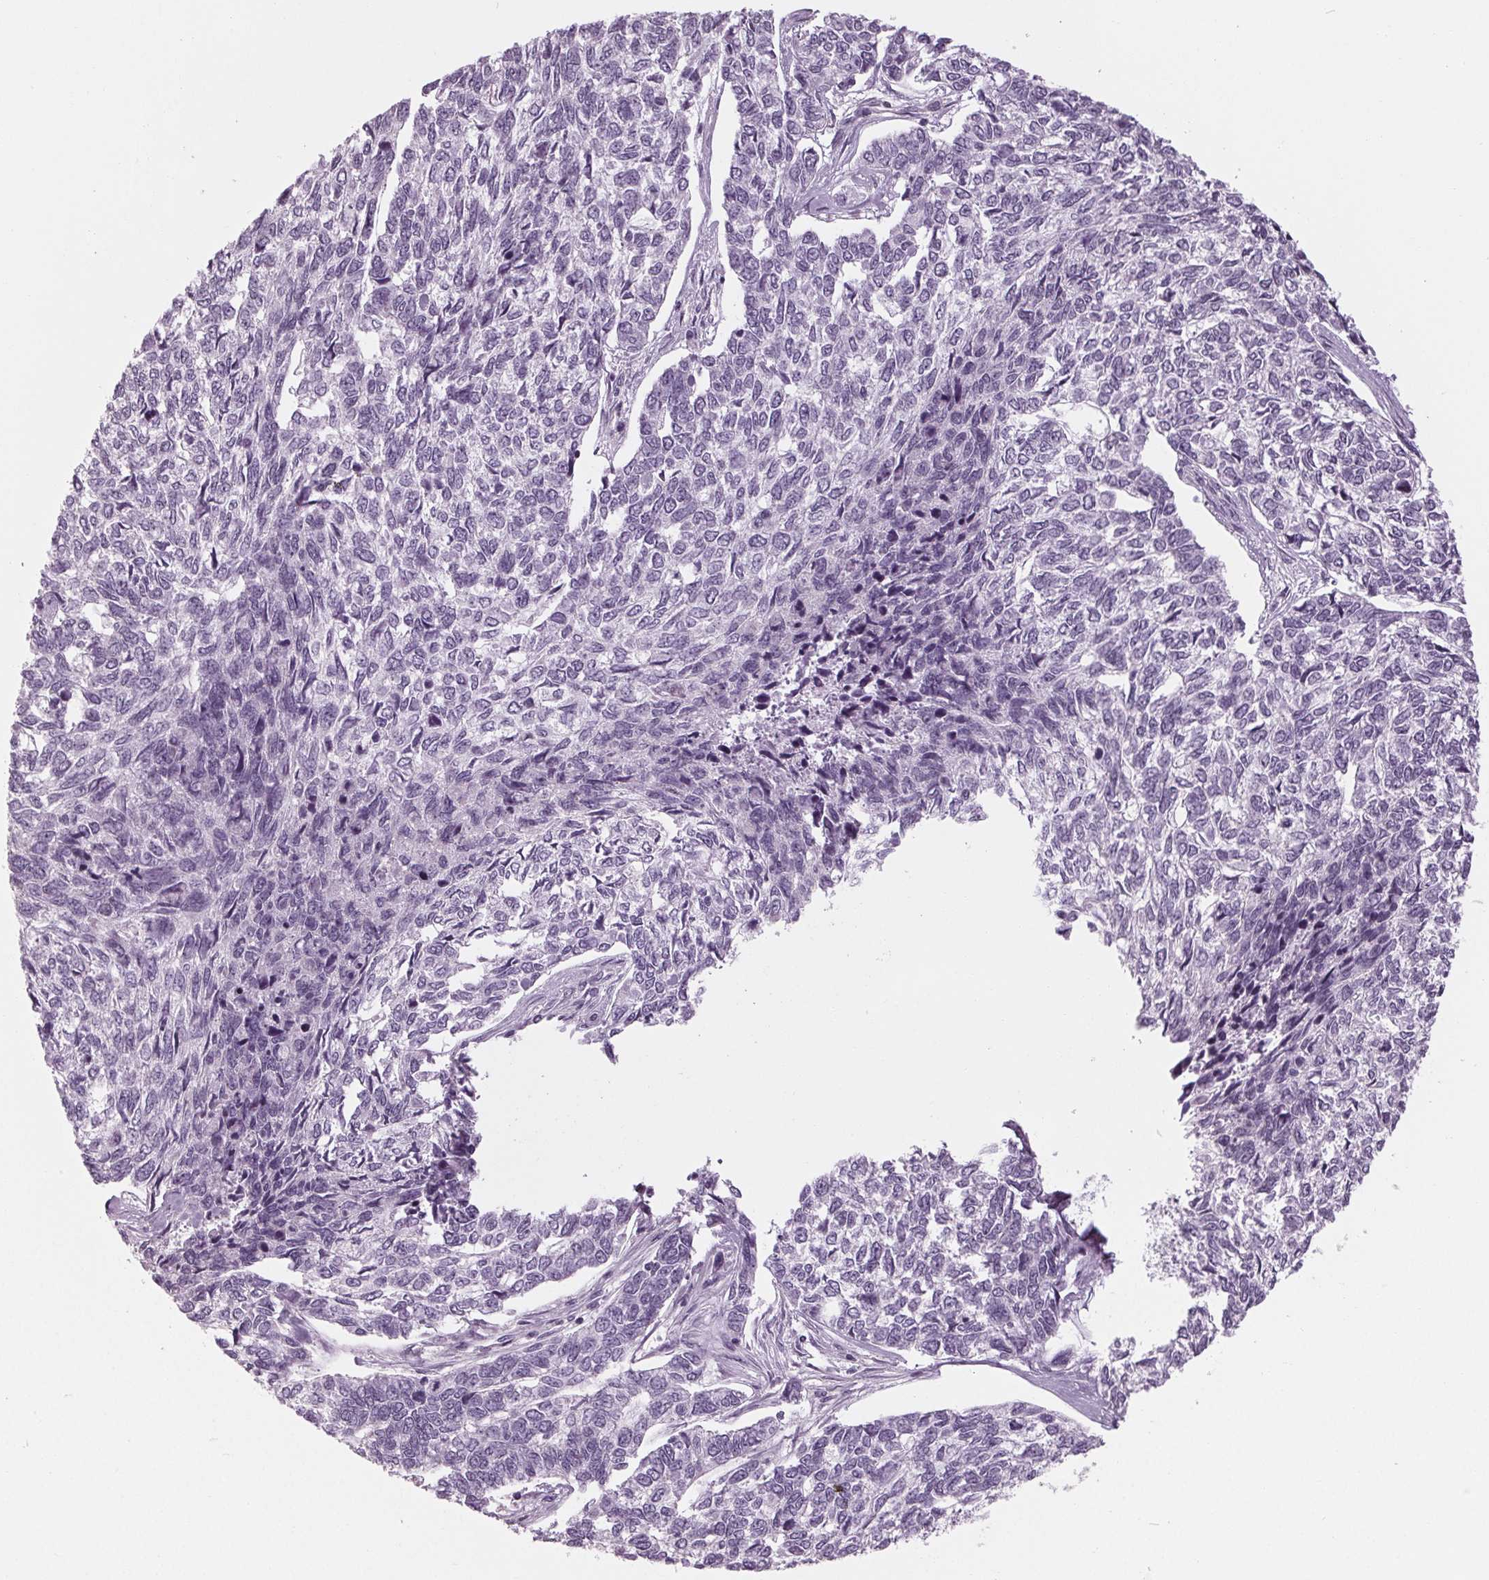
{"staining": {"intensity": "negative", "quantity": "none", "location": "none"}, "tissue": "skin cancer", "cell_type": "Tumor cells", "image_type": "cancer", "snomed": [{"axis": "morphology", "description": "Basal cell carcinoma"}, {"axis": "topography", "description": "Skin"}], "caption": "An immunohistochemistry (IHC) histopathology image of skin cancer is shown. There is no staining in tumor cells of skin cancer. (DAB immunohistochemistry (IHC), high magnification).", "gene": "TNNC2", "patient": {"sex": "female", "age": 65}}